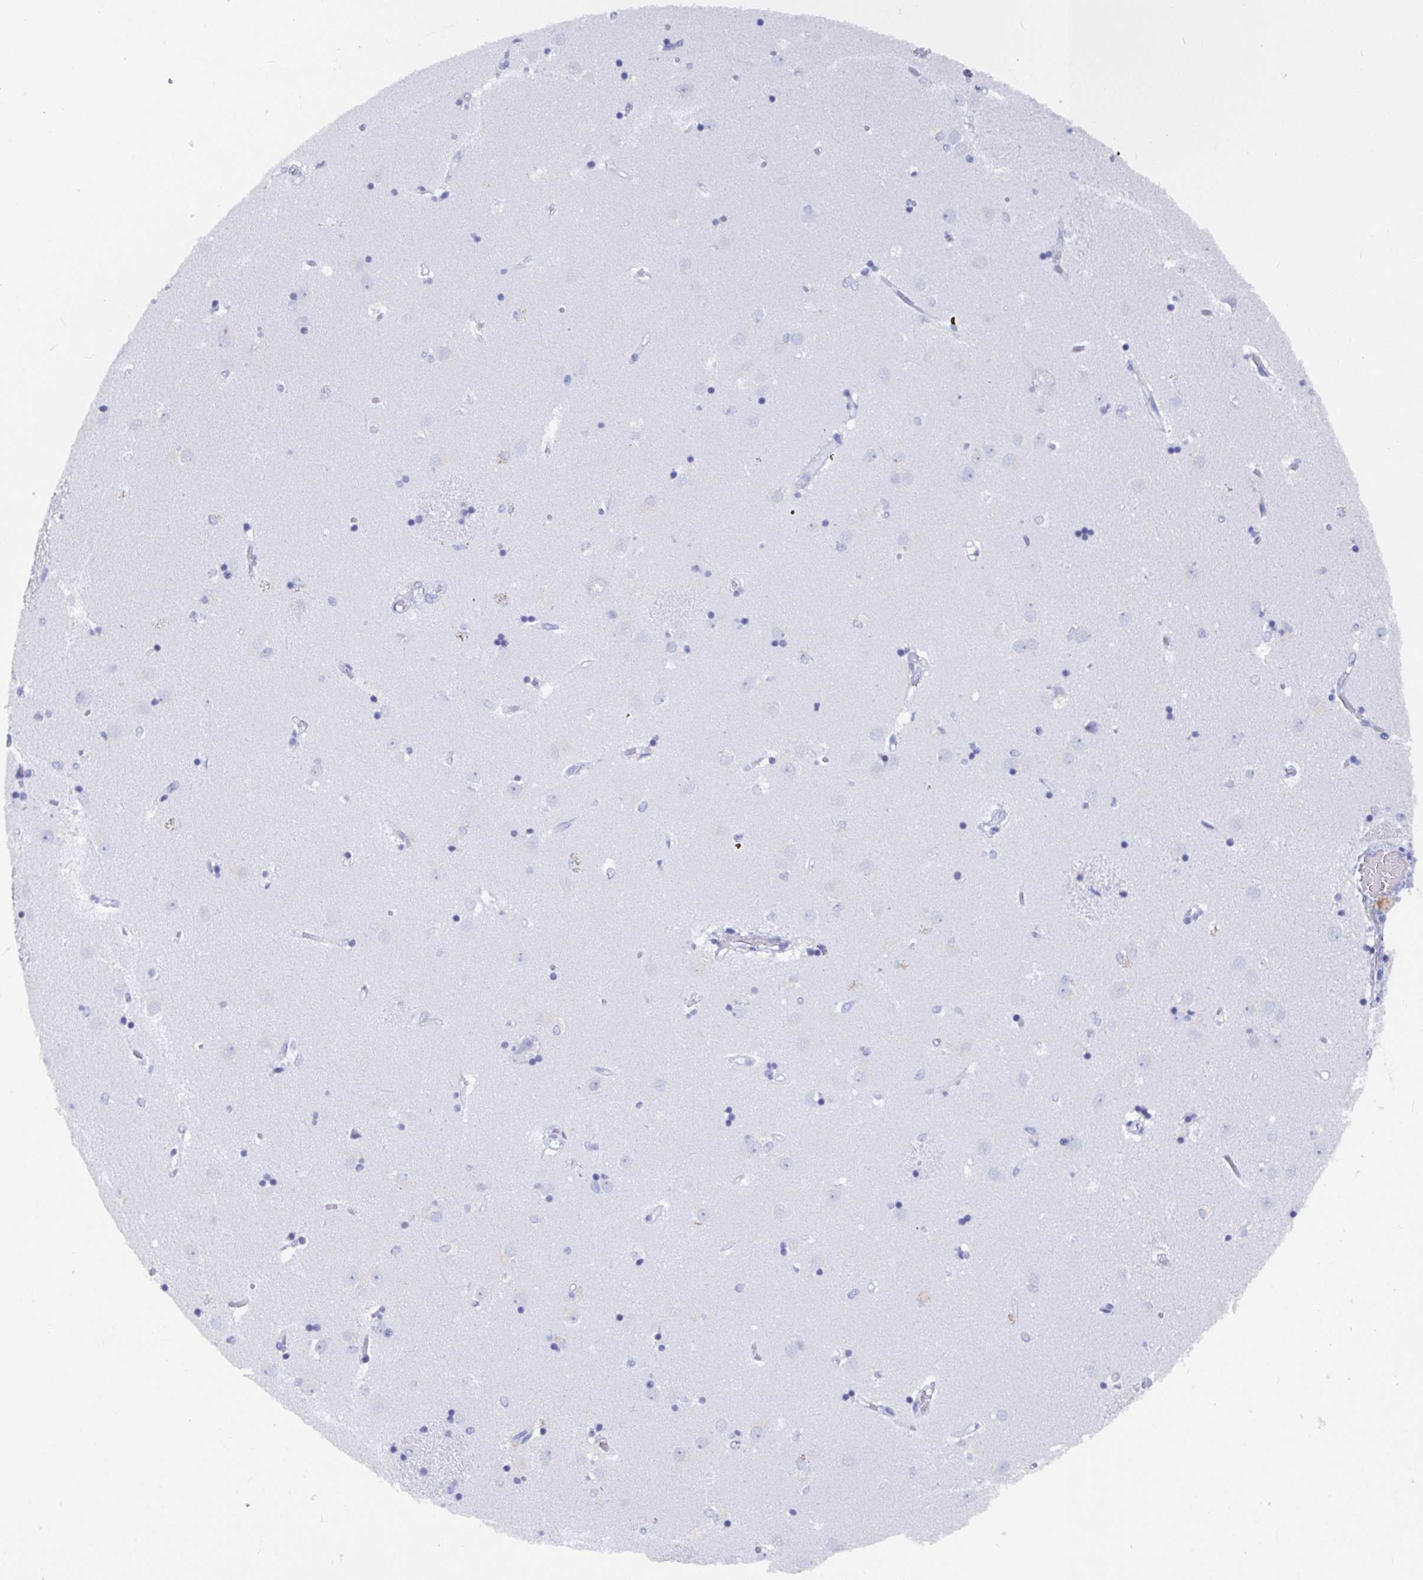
{"staining": {"intensity": "negative", "quantity": "none", "location": "none"}, "tissue": "caudate", "cell_type": "Glial cells", "image_type": "normal", "snomed": [{"axis": "morphology", "description": "Normal tissue, NOS"}, {"axis": "topography", "description": "Lateral ventricle wall"}], "caption": "This is a photomicrograph of IHC staining of unremarkable caudate, which shows no expression in glial cells. Brightfield microscopy of IHC stained with DAB (brown) and hematoxylin (blue), captured at high magnification.", "gene": "CLDN8", "patient": {"sex": "male", "age": 54}}